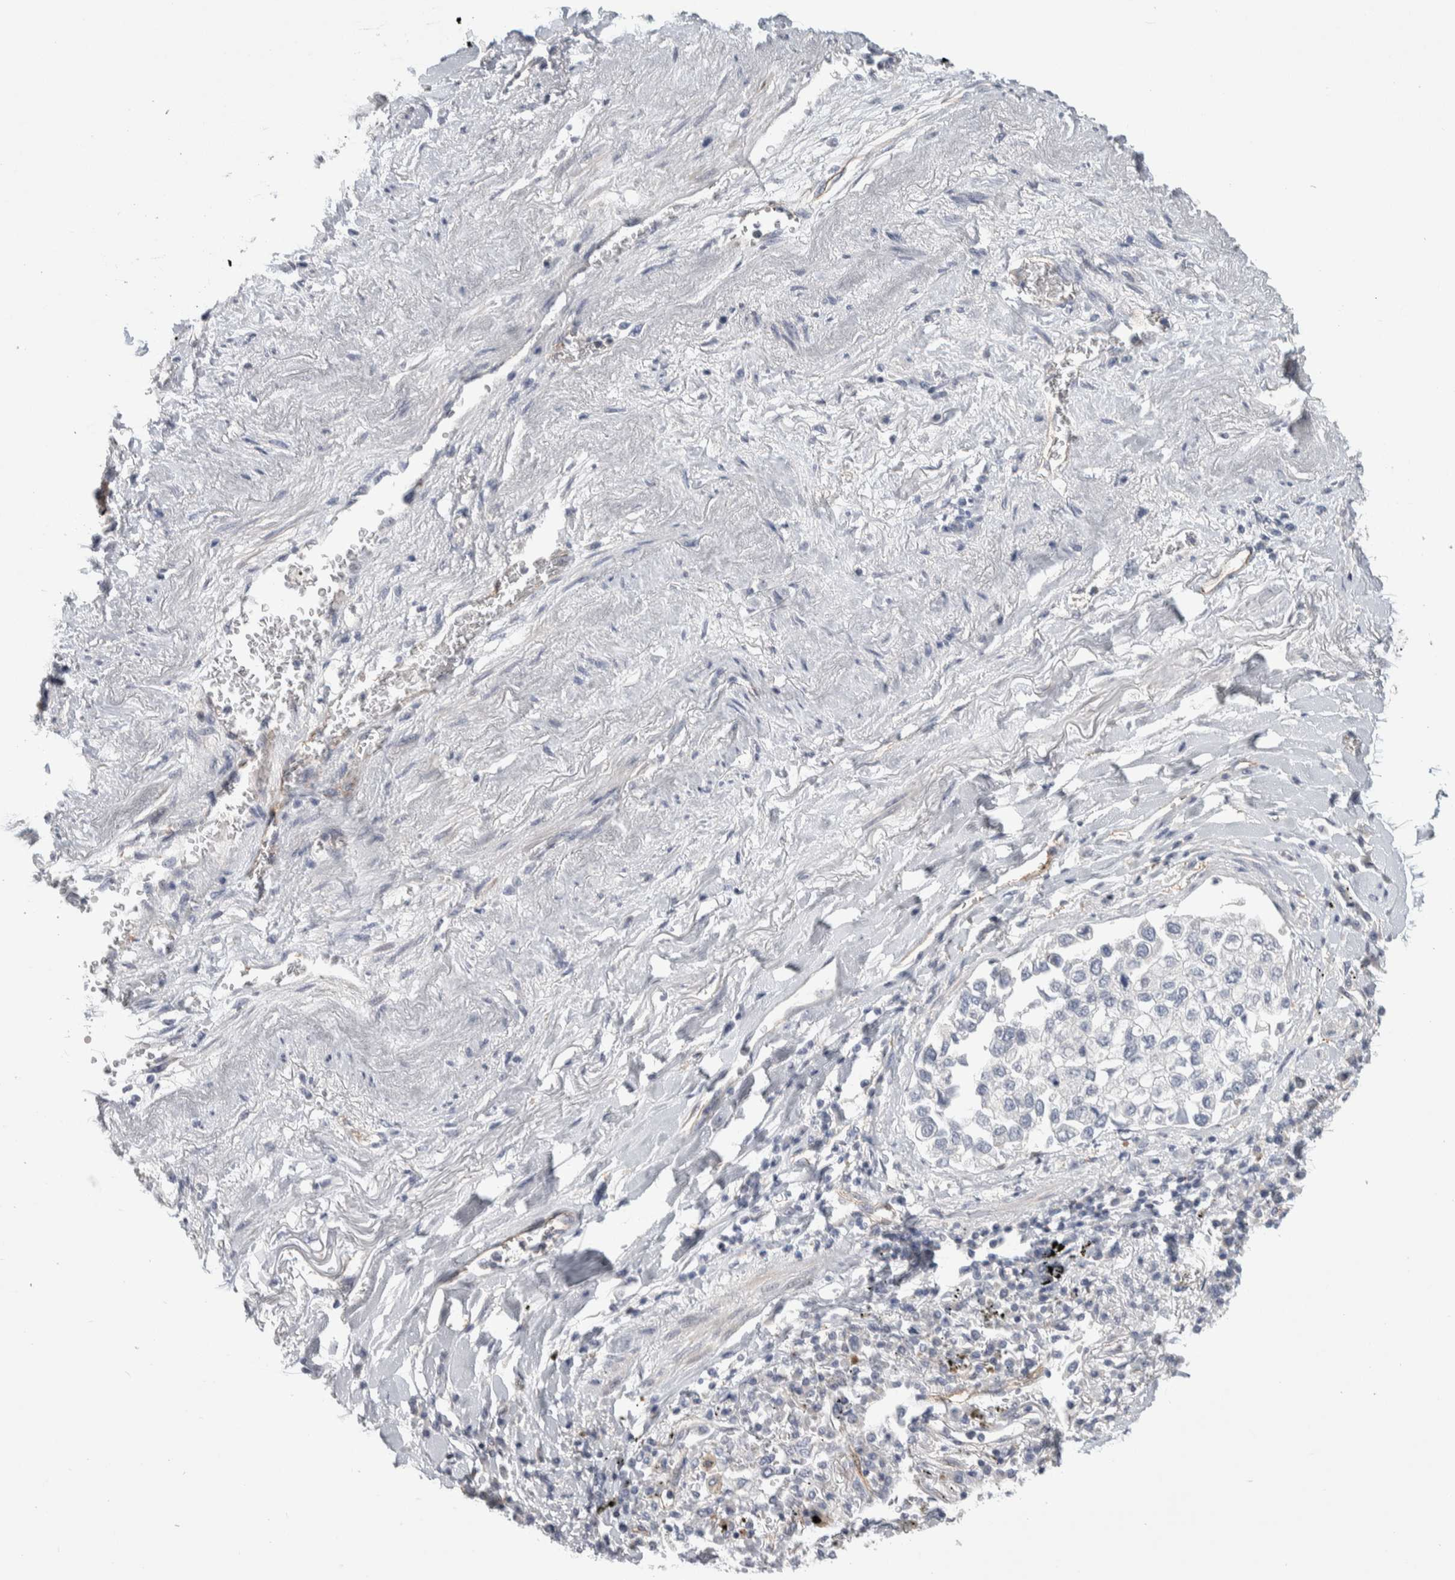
{"staining": {"intensity": "negative", "quantity": "none", "location": "none"}, "tissue": "lung cancer", "cell_type": "Tumor cells", "image_type": "cancer", "snomed": [{"axis": "morphology", "description": "Inflammation, NOS"}, {"axis": "morphology", "description": "Adenocarcinoma, NOS"}, {"axis": "topography", "description": "Lung"}], "caption": "IHC photomicrograph of neoplastic tissue: adenocarcinoma (lung) stained with DAB displays no significant protein positivity in tumor cells.", "gene": "ZNF862", "patient": {"sex": "male", "age": 63}}